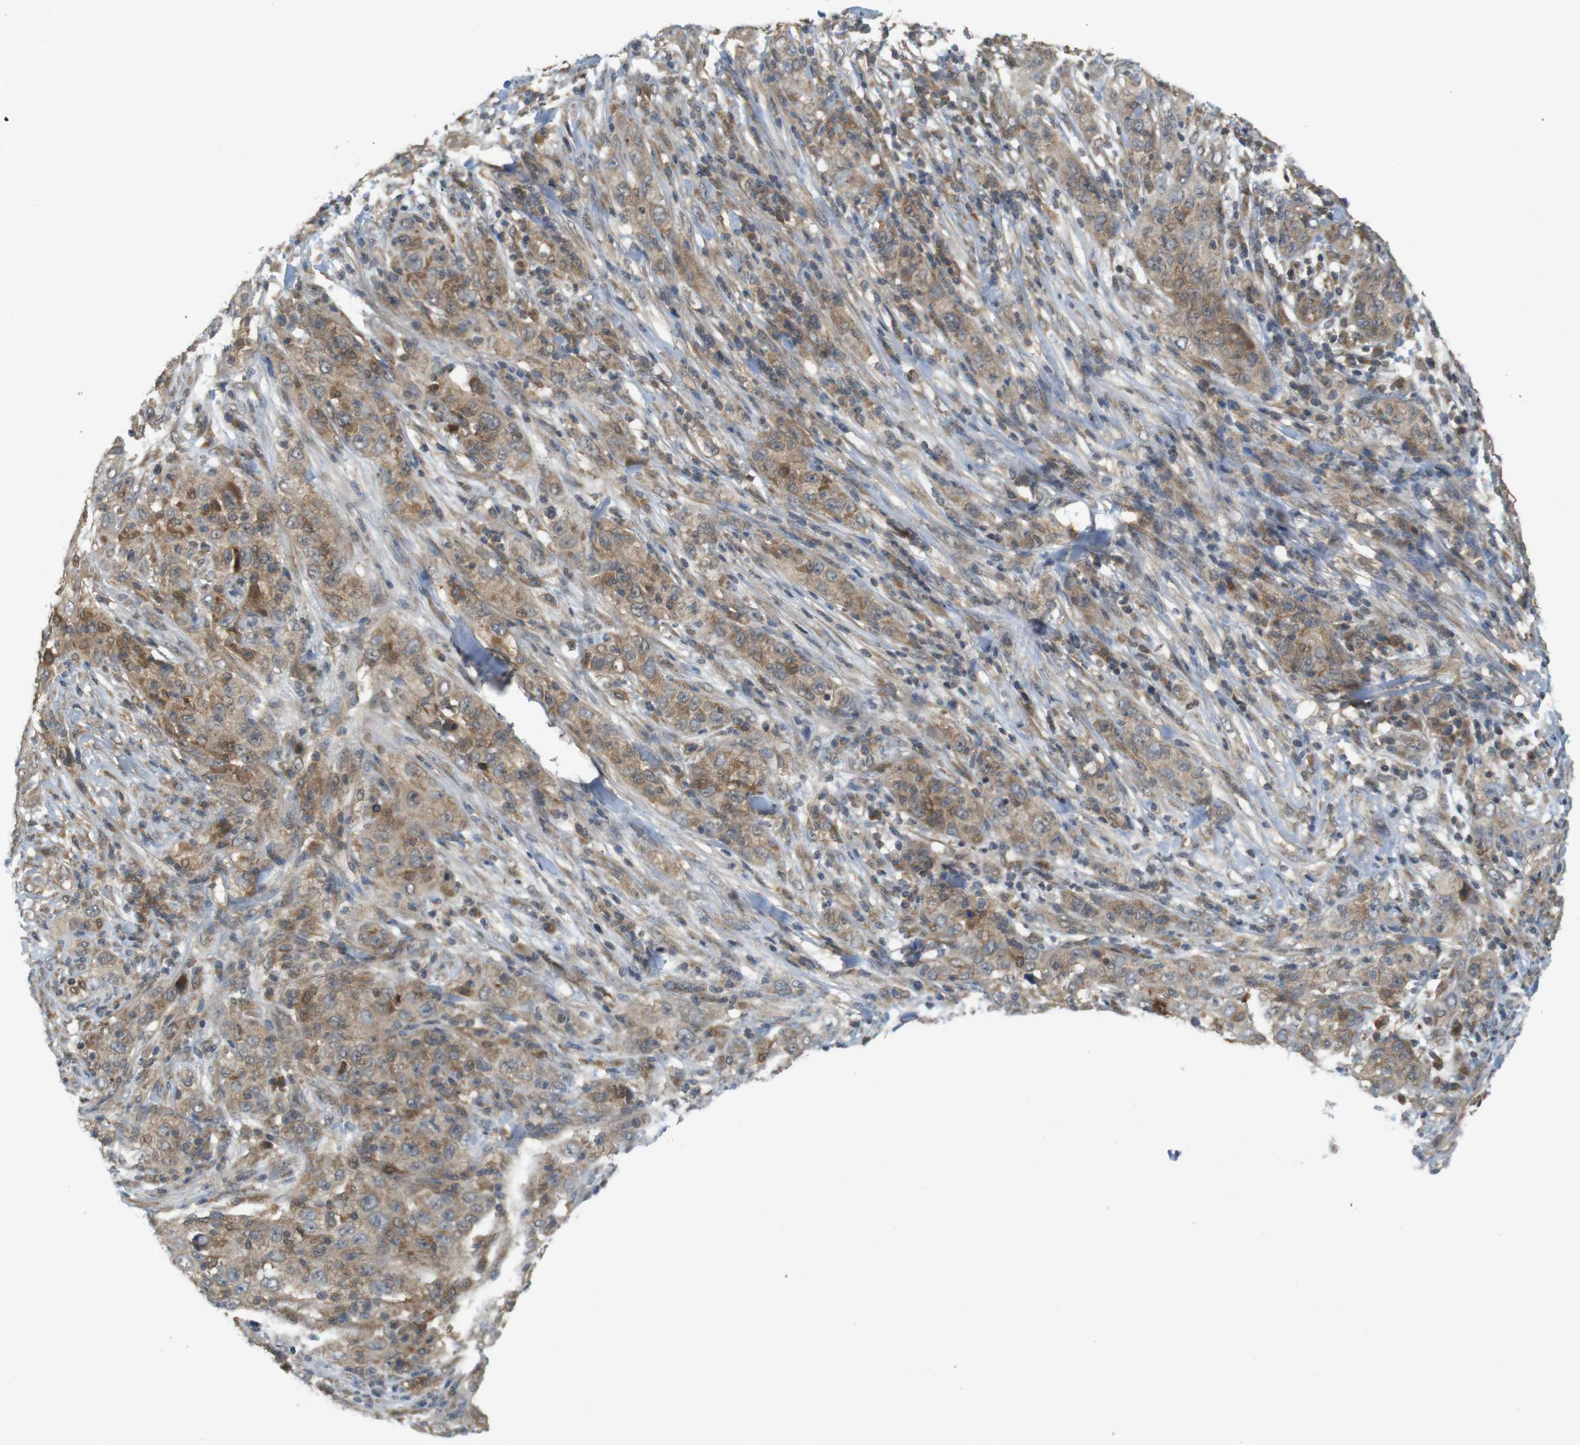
{"staining": {"intensity": "moderate", "quantity": ">75%", "location": "cytoplasmic/membranous"}, "tissue": "skin cancer", "cell_type": "Tumor cells", "image_type": "cancer", "snomed": [{"axis": "morphology", "description": "Squamous cell carcinoma, NOS"}, {"axis": "topography", "description": "Skin"}], "caption": "Skin cancer stained with a protein marker exhibits moderate staining in tumor cells.", "gene": "RNF130", "patient": {"sex": "female", "age": 88}}